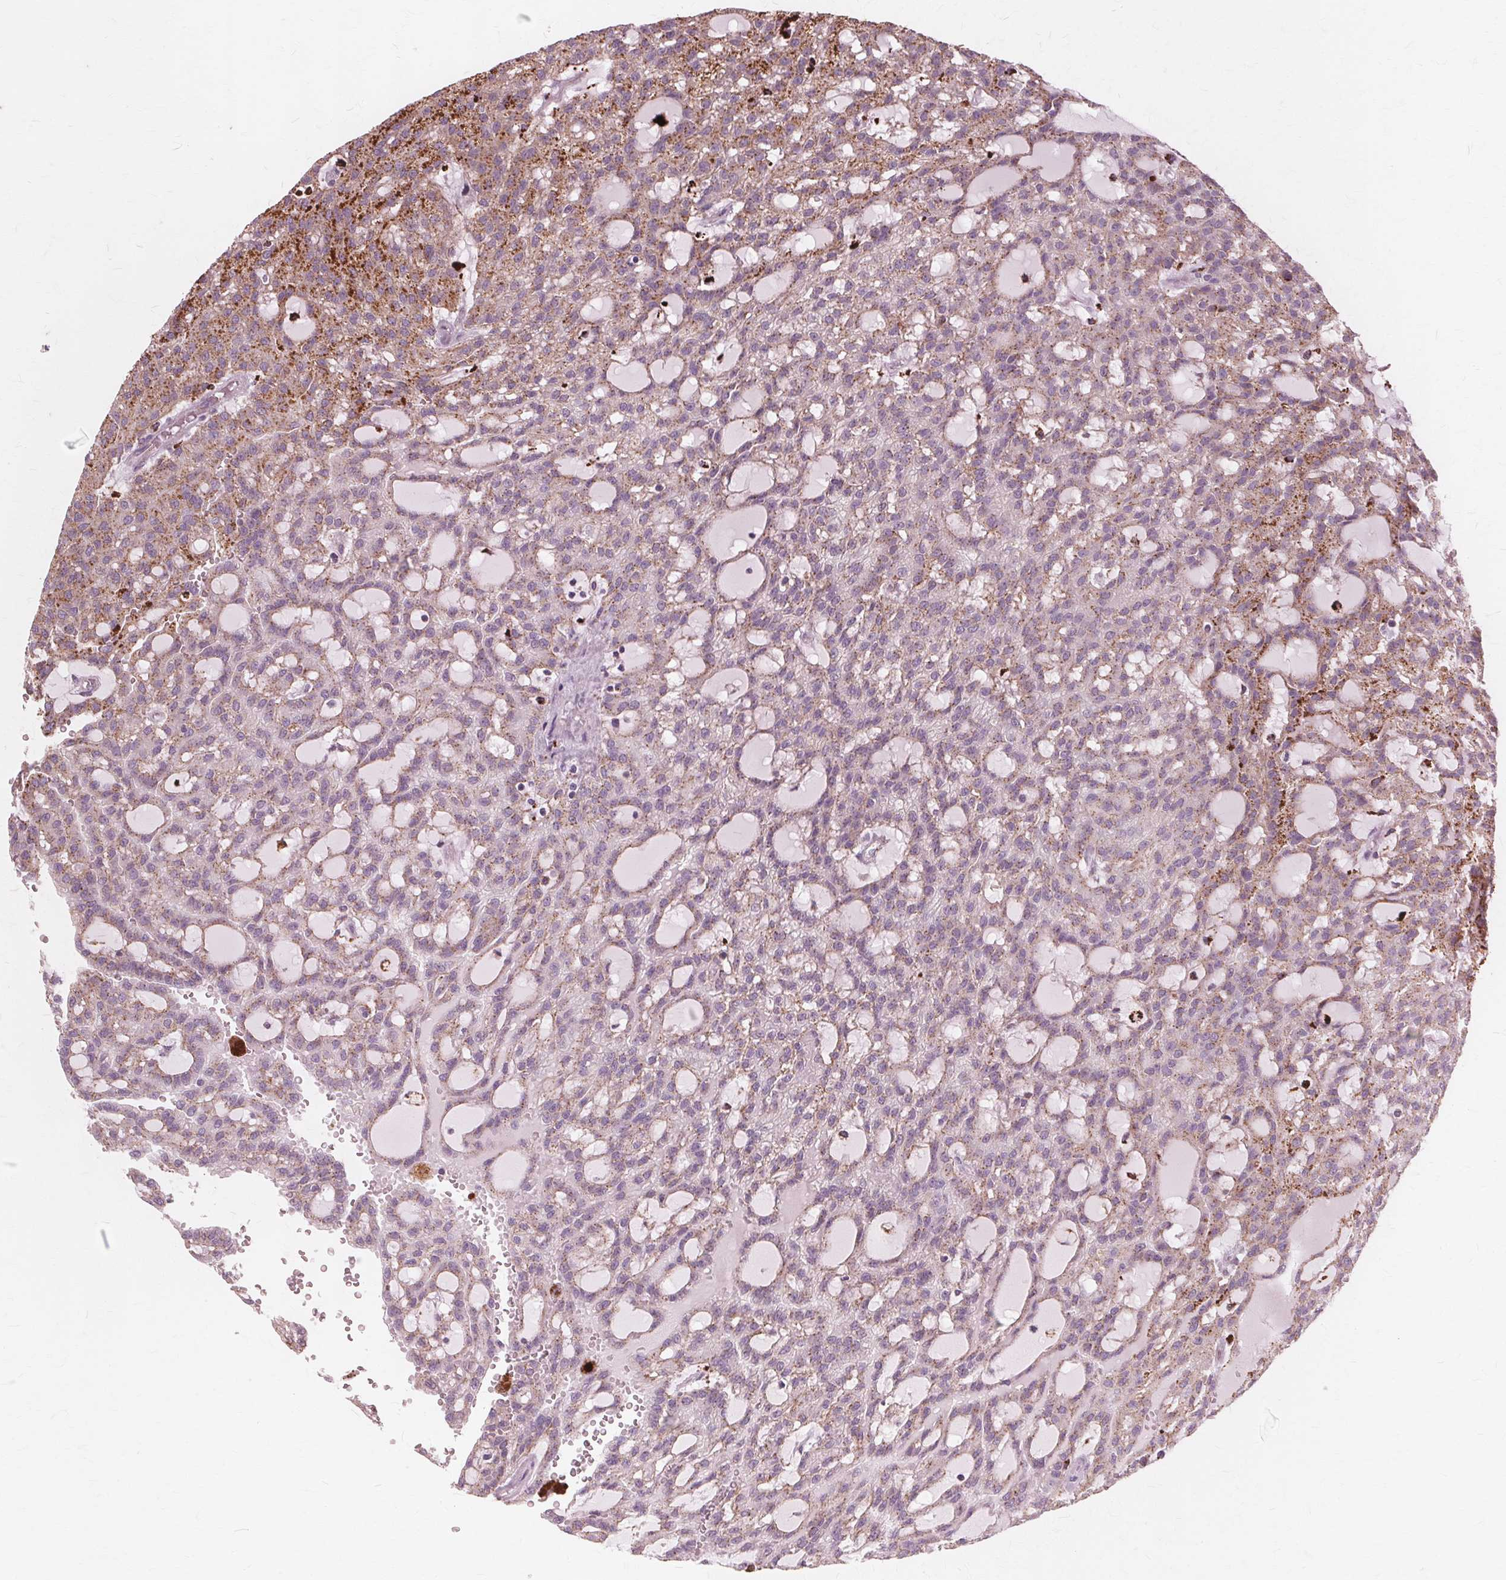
{"staining": {"intensity": "moderate", "quantity": "25%-75%", "location": "cytoplasmic/membranous"}, "tissue": "renal cancer", "cell_type": "Tumor cells", "image_type": "cancer", "snomed": [{"axis": "morphology", "description": "Adenocarcinoma, NOS"}, {"axis": "topography", "description": "Kidney"}], "caption": "Immunohistochemistry (IHC) staining of renal cancer, which exhibits medium levels of moderate cytoplasmic/membranous expression in about 25%-75% of tumor cells indicating moderate cytoplasmic/membranous protein expression. The staining was performed using DAB (3,3'-diaminobenzidine) (brown) for protein detection and nuclei were counterstained in hematoxylin (blue).", "gene": "DNASE2", "patient": {"sex": "male", "age": 63}}